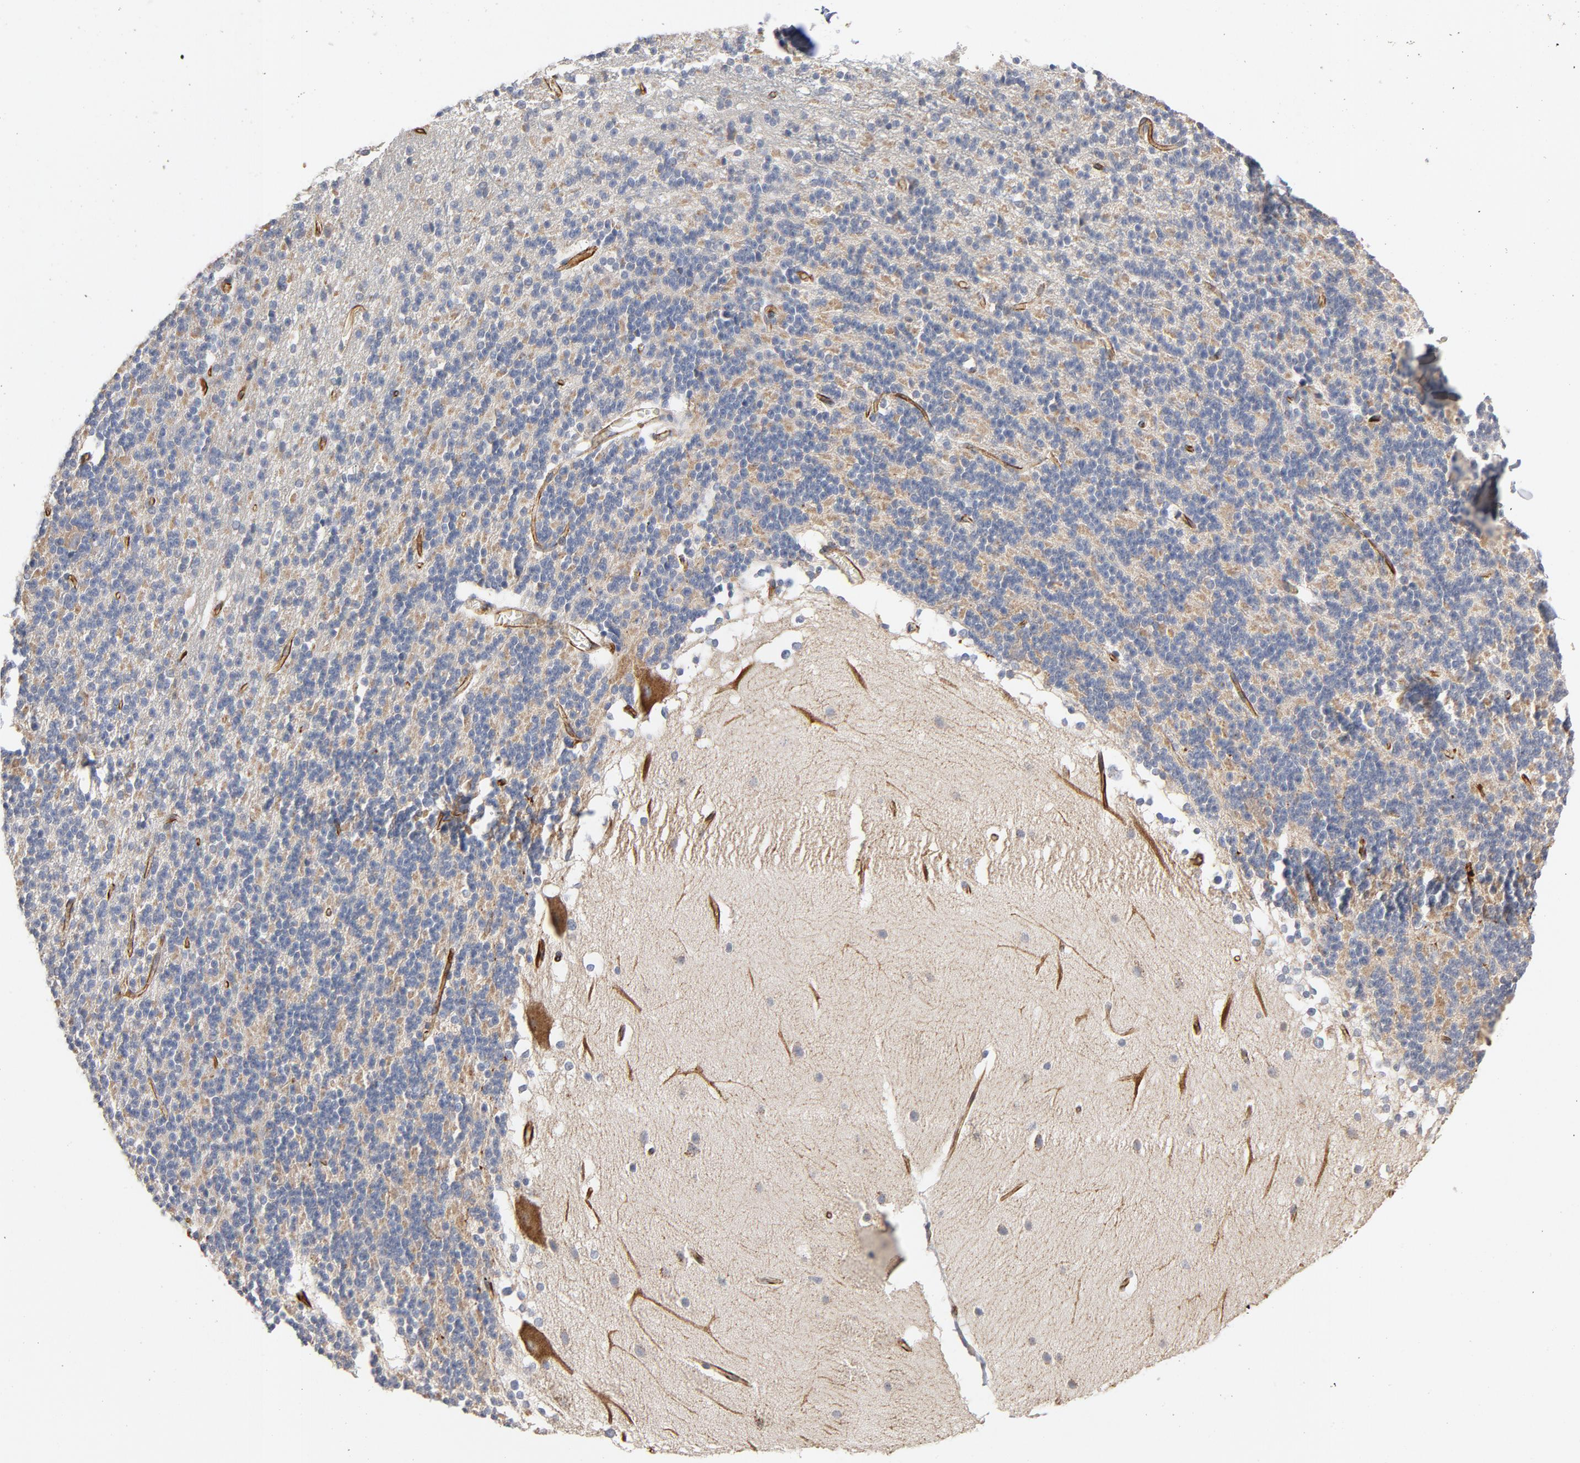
{"staining": {"intensity": "negative", "quantity": "none", "location": "none"}, "tissue": "cerebellum", "cell_type": "Cells in granular layer", "image_type": "normal", "snomed": [{"axis": "morphology", "description": "Normal tissue, NOS"}, {"axis": "topography", "description": "Cerebellum"}], "caption": "This is an immunohistochemistry micrograph of normal cerebellum. There is no staining in cells in granular layer.", "gene": "FAM118A", "patient": {"sex": "female", "age": 19}}